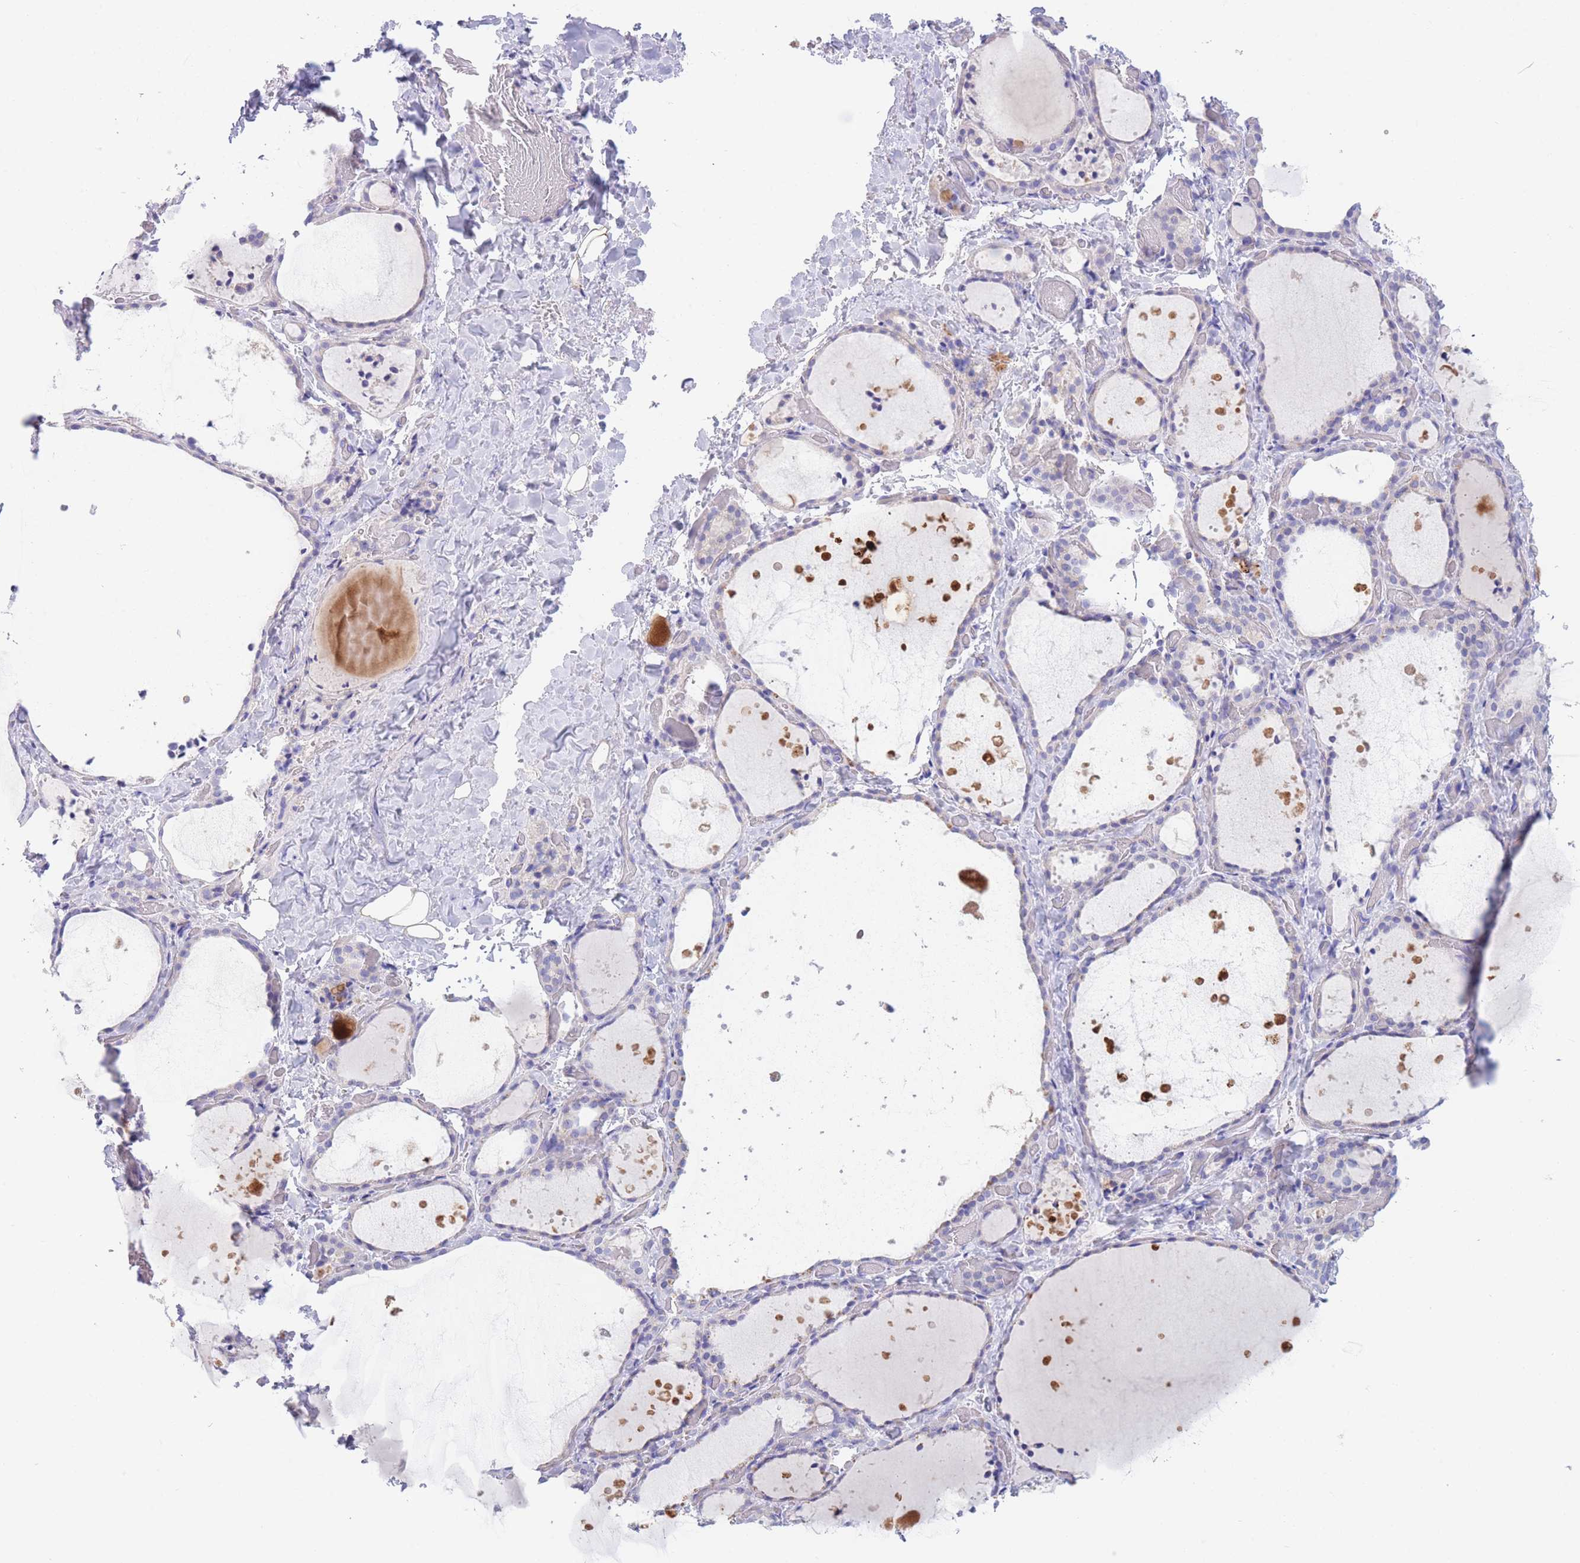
{"staining": {"intensity": "negative", "quantity": "none", "location": "none"}, "tissue": "thyroid gland", "cell_type": "Glandular cells", "image_type": "normal", "snomed": [{"axis": "morphology", "description": "Normal tissue, NOS"}, {"axis": "topography", "description": "Thyroid gland"}], "caption": "IHC image of benign thyroid gland stained for a protein (brown), which shows no positivity in glandular cells.", "gene": "PCDHB3", "patient": {"sex": "female", "age": 44}}